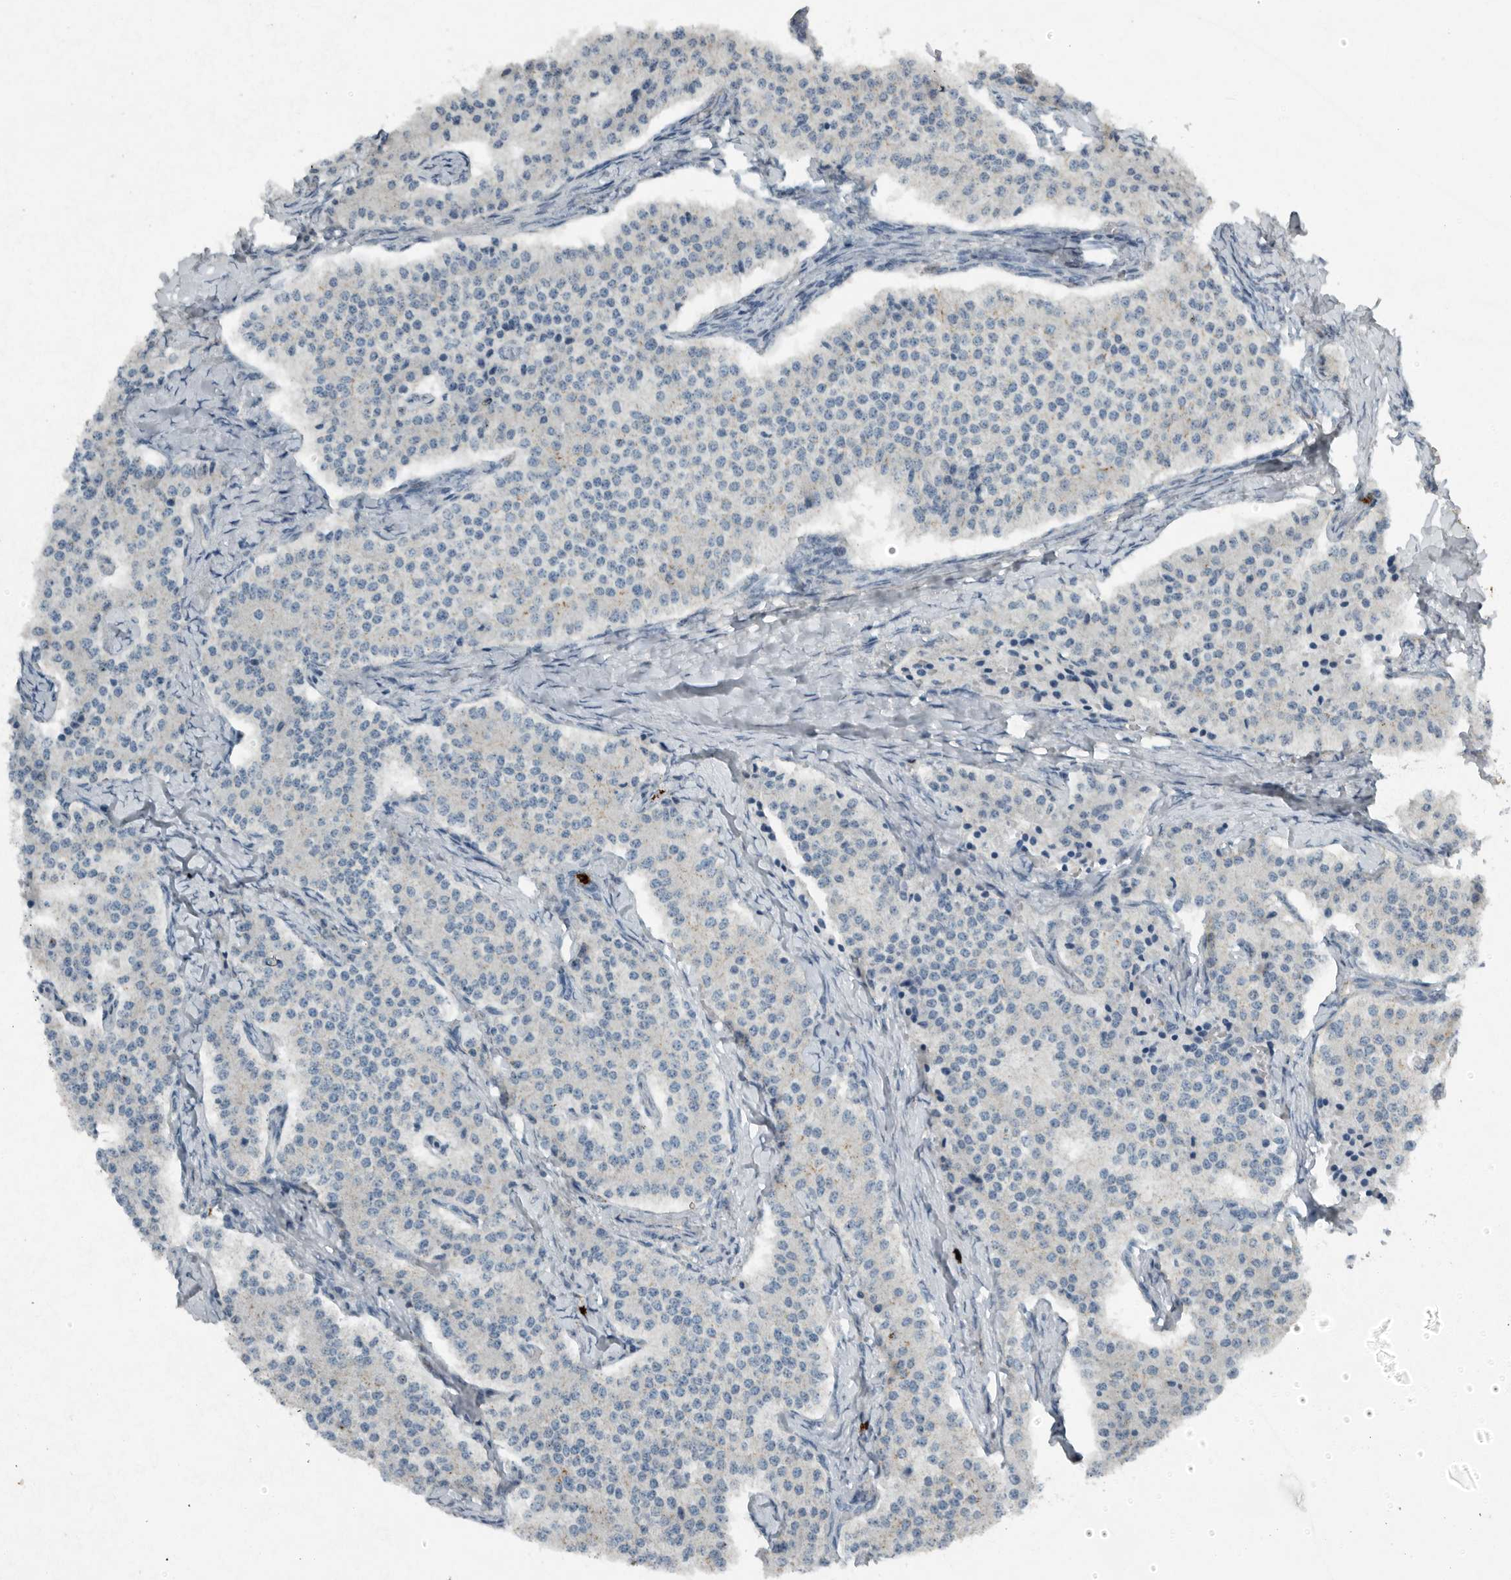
{"staining": {"intensity": "negative", "quantity": "none", "location": "none"}, "tissue": "carcinoid", "cell_type": "Tumor cells", "image_type": "cancer", "snomed": [{"axis": "morphology", "description": "Carcinoid, malignant, NOS"}, {"axis": "topography", "description": "Colon"}], "caption": "An immunohistochemistry (IHC) histopathology image of malignant carcinoid is shown. There is no staining in tumor cells of malignant carcinoid.", "gene": "IL20", "patient": {"sex": "female", "age": 52}}